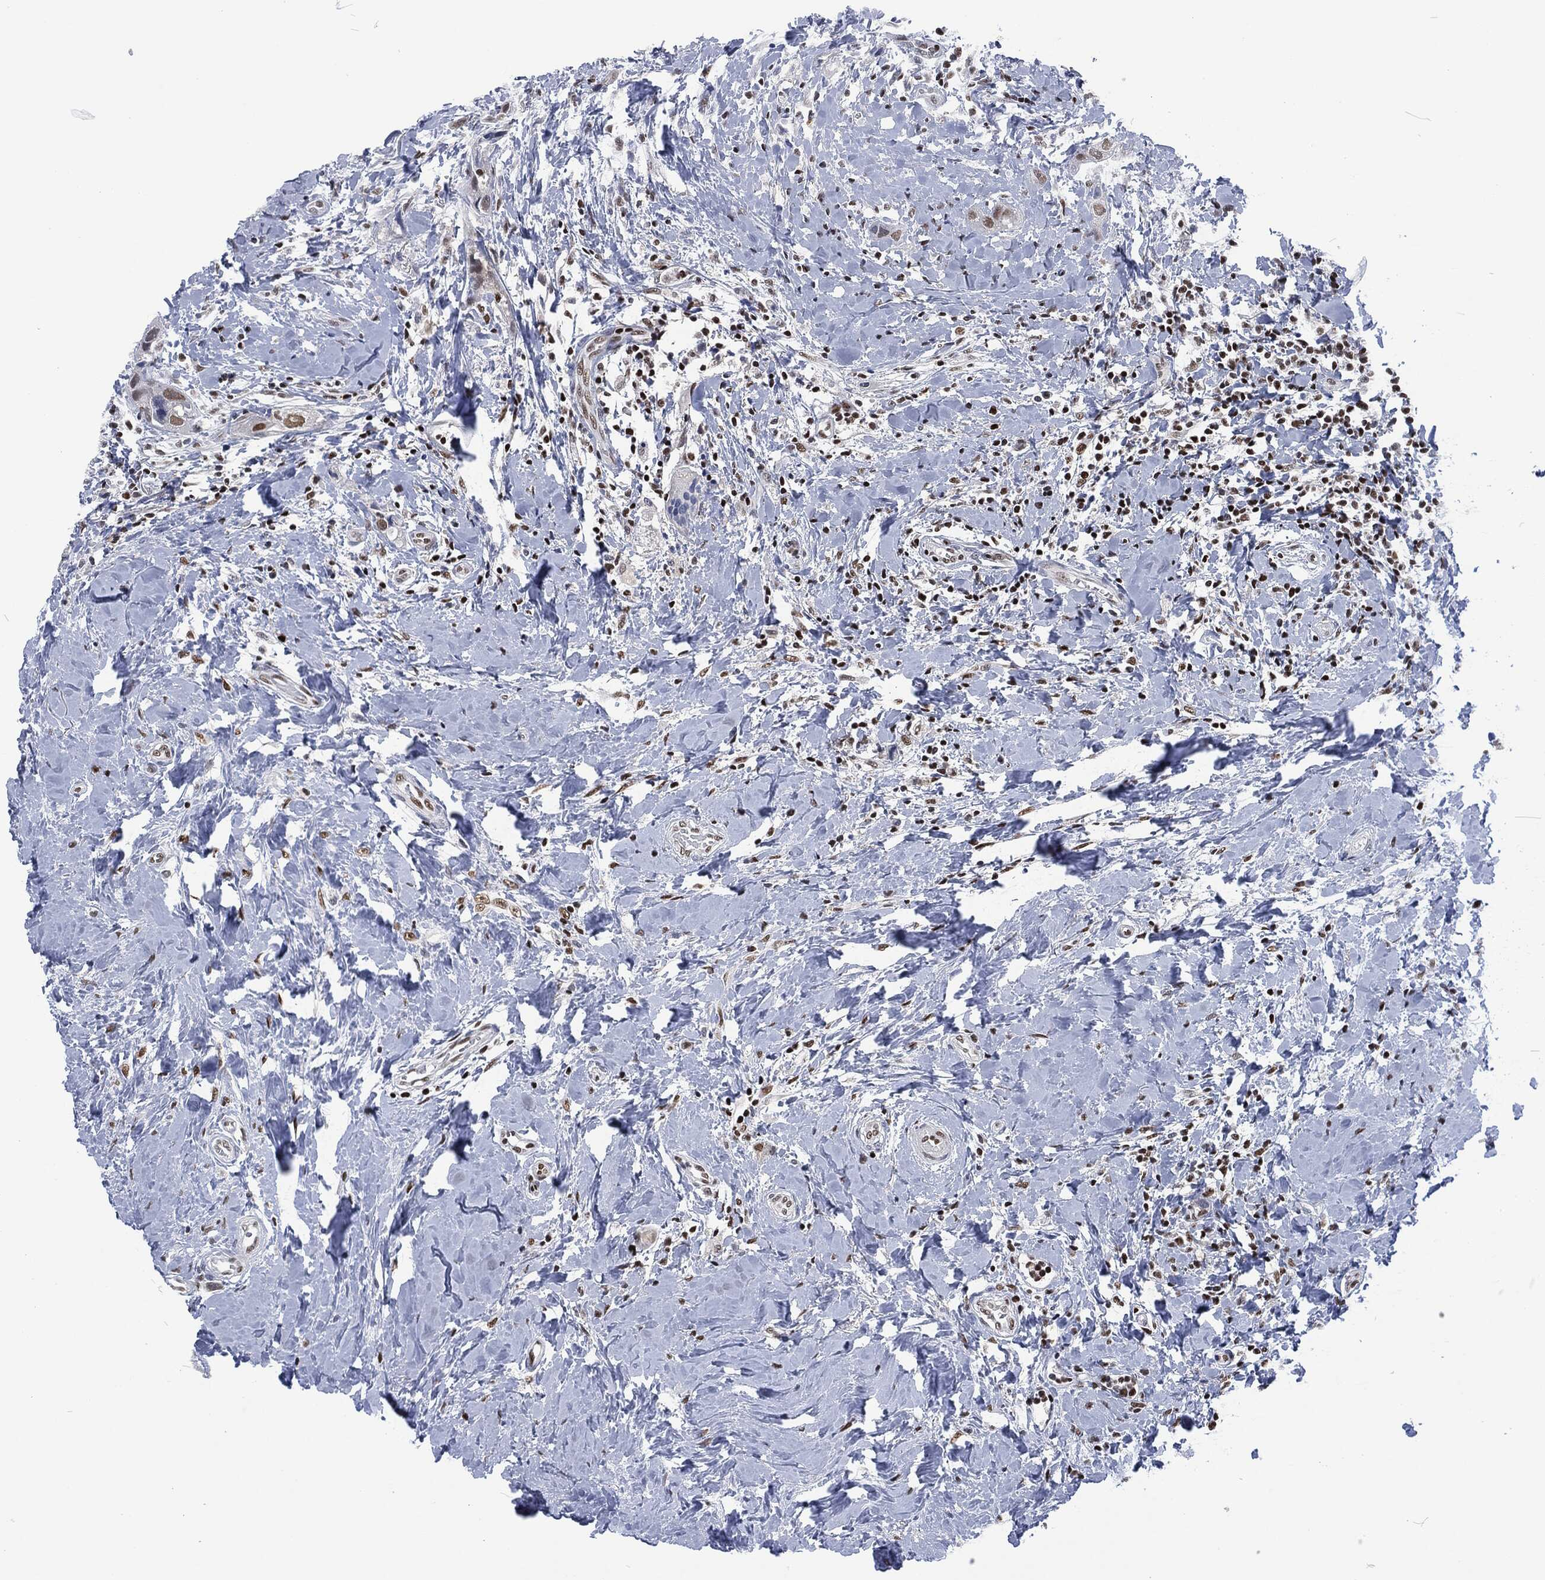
{"staining": {"intensity": "strong", "quantity": "<25%", "location": "nuclear"}, "tissue": "head and neck cancer", "cell_type": "Tumor cells", "image_type": "cancer", "snomed": [{"axis": "morphology", "description": "Normal tissue, NOS"}, {"axis": "morphology", "description": "Squamous cell carcinoma, NOS"}, {"axis": "topography", "description": "Skeletal muscle"}, {"axis": "topography", "description": "Head-Neck"}], "caption": "Strong nuclear protein positivity is appreciated in approximately <25% of tumor cells in squamous cell carcinoma (head and neck).", "gene": "DCPS", "patient": {"sex": "male", "age": 51}}